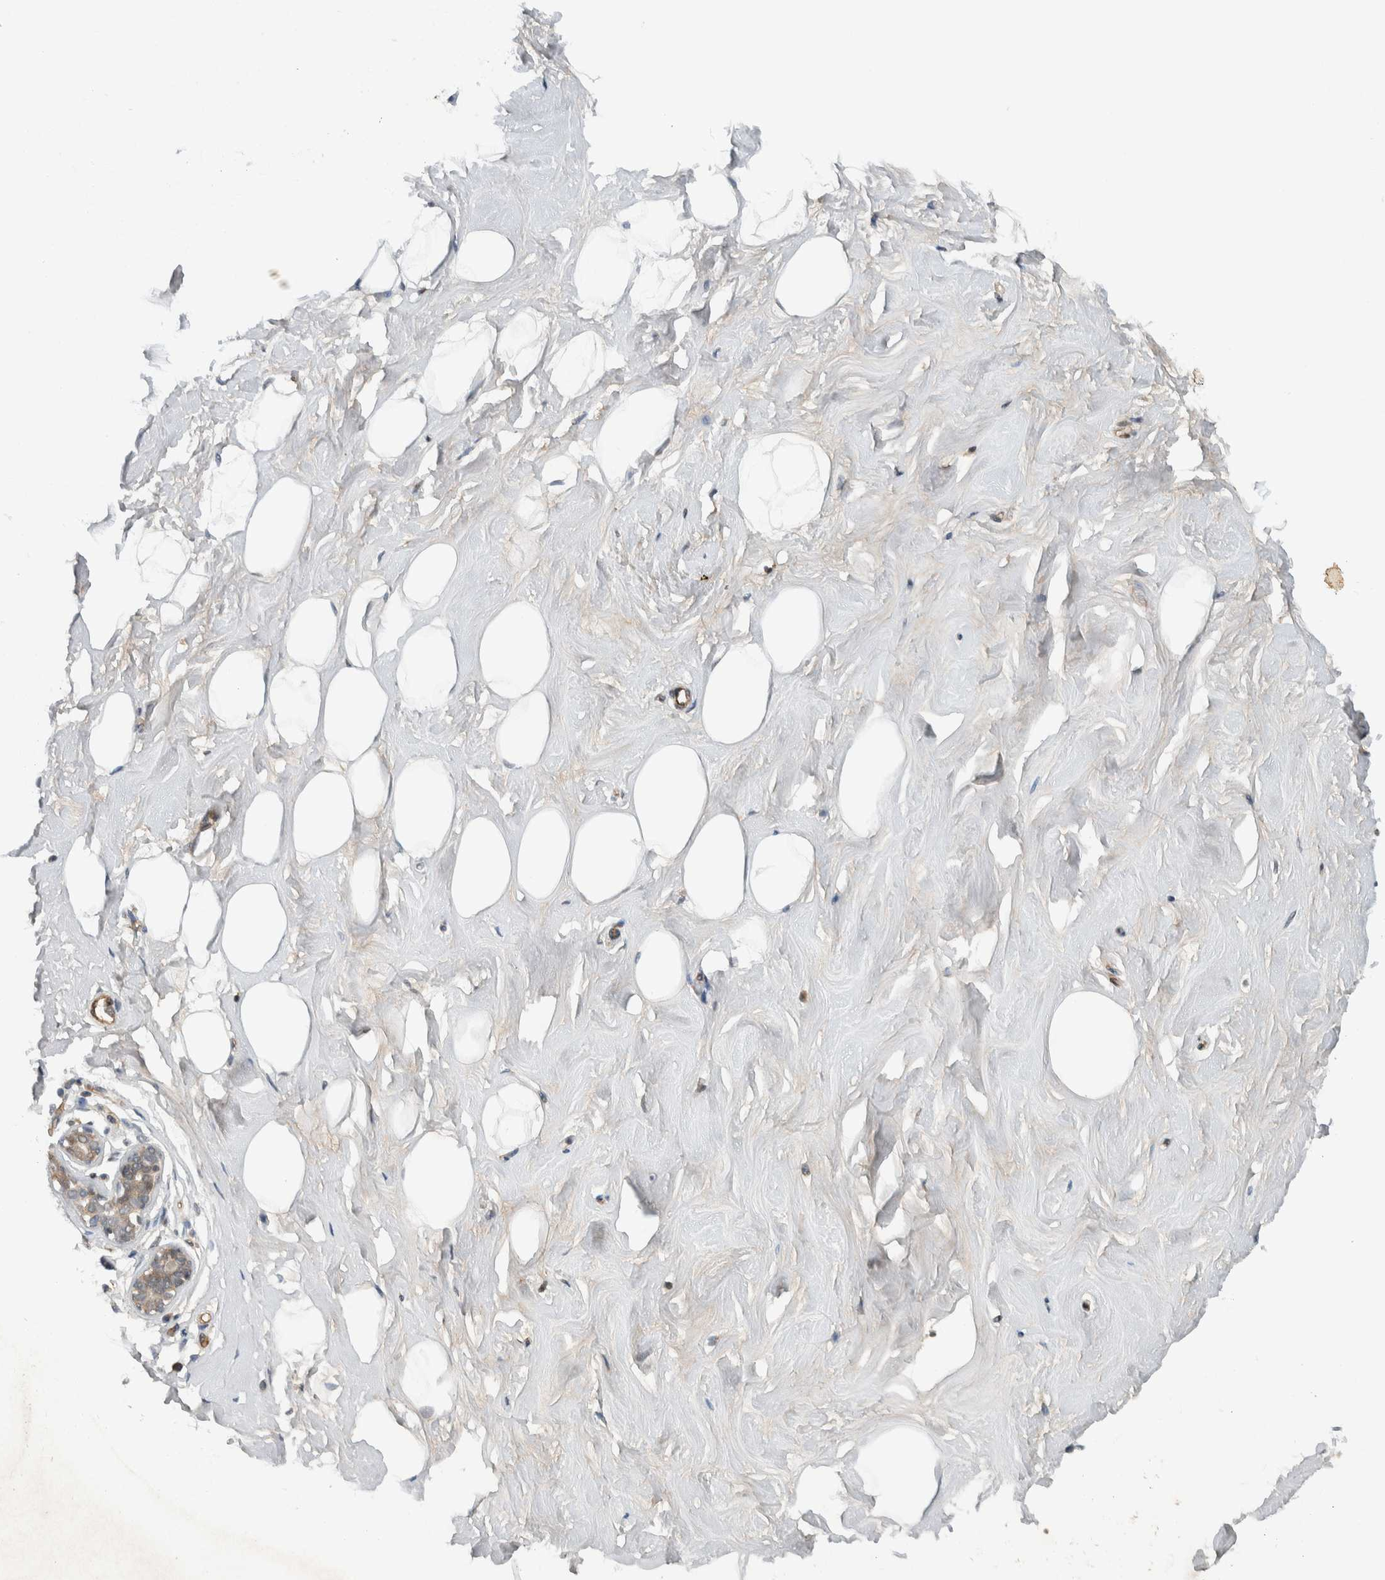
{"staining": {"intensity": "negative", "quantity": "none", "location": "none"}, "tissue": "breast", "cell_type": "Adipocytes", "image_type": "normal", "snomed": [{"axis": "morphology", "description": "Normal tissue, NOS"}, {"axis": "topography", "description": "Breast"}], "caption": "DAB (3,3'-diaminobenzidine) immunohistochemical staining of benign breast shows no significant expression in adipocytes. (Stains: DAB (3,3'-diaminobenzidine) immunohistochemistry (IHC) with hematoxylin counter stain, Microscopy: brightfield microscopy at high magnification).", "gene": "ARMC7", "patient": {"sex": "female", "age": 23}}